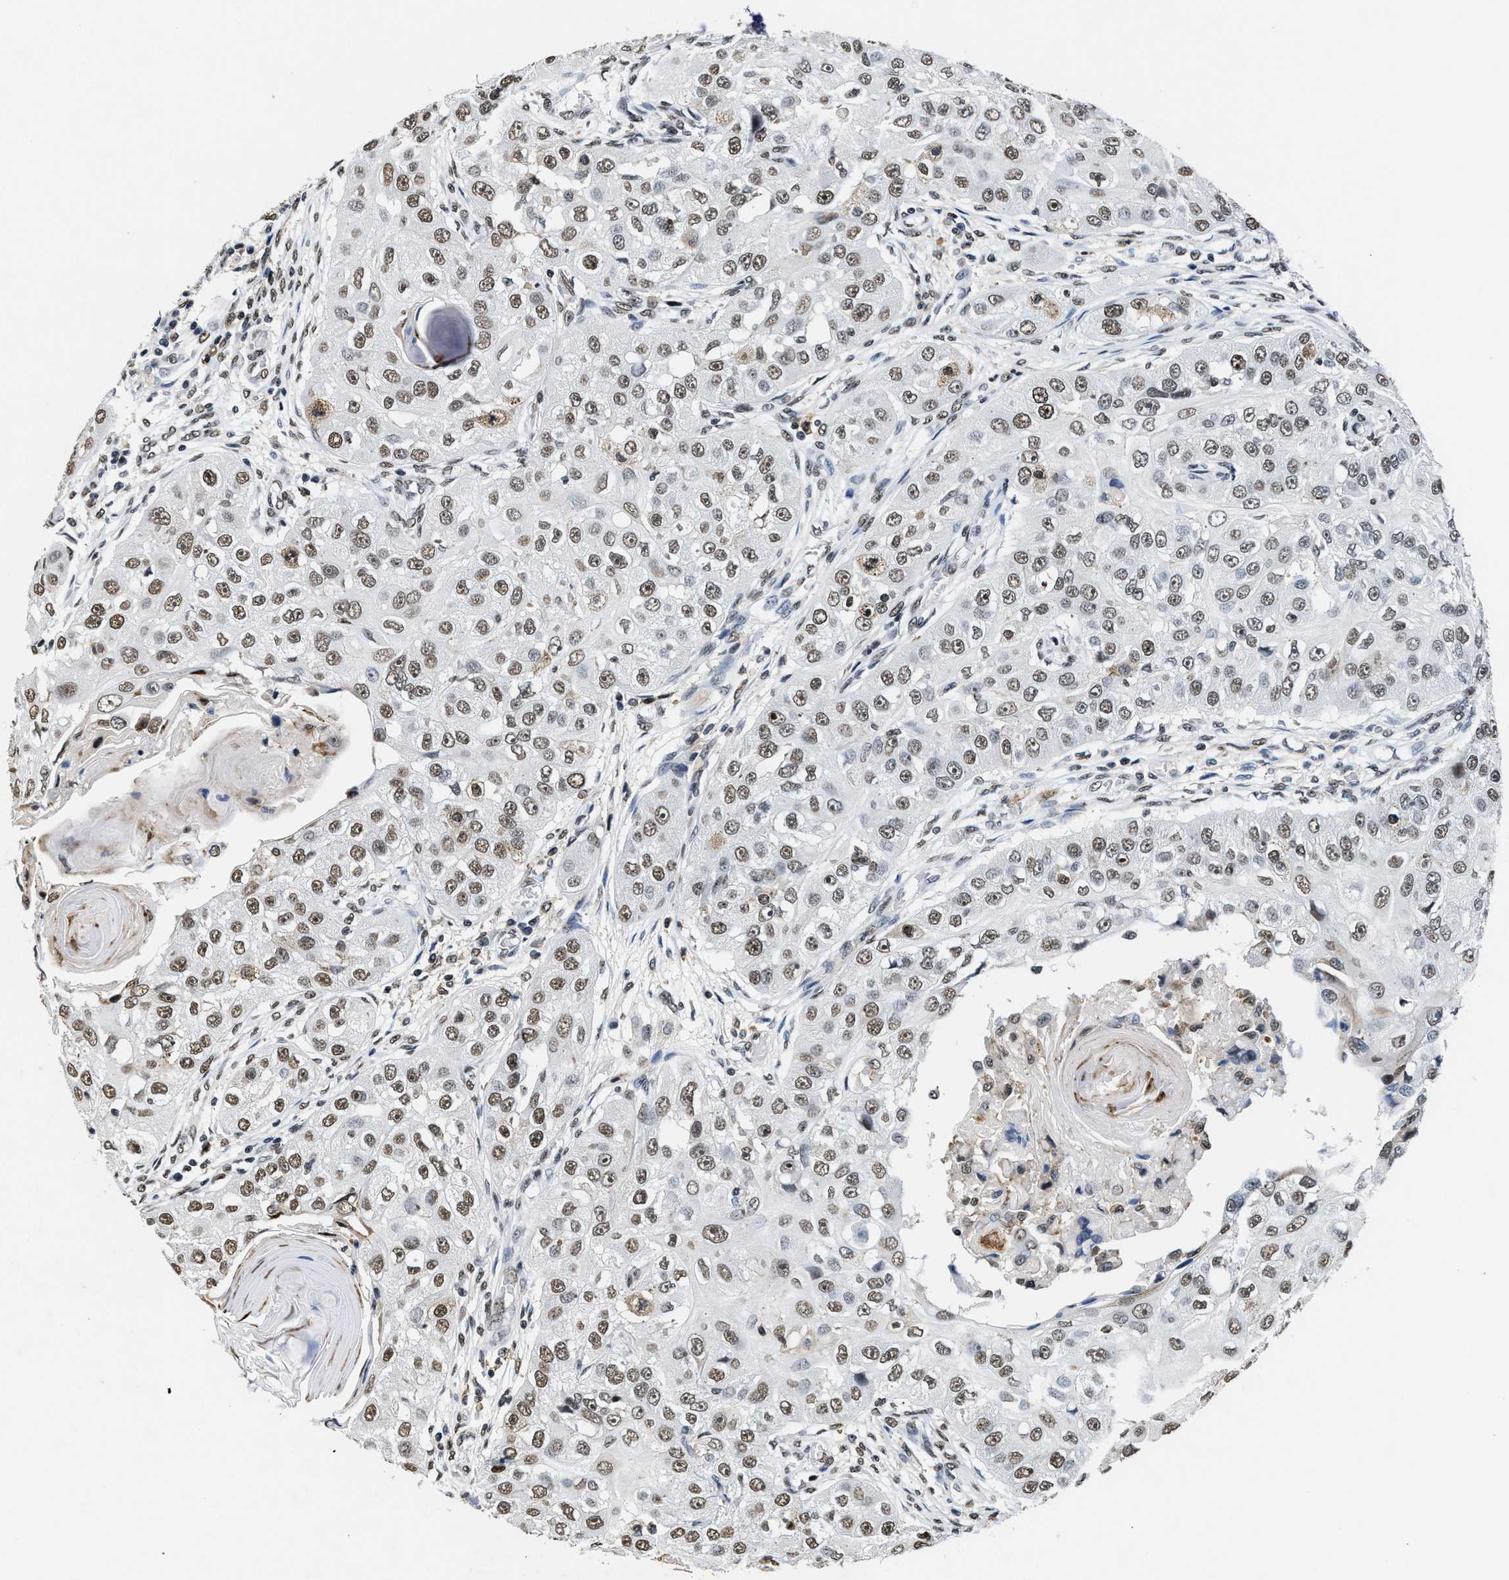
{"staining": {"intensity": "moderate", "quantity": ">75%", "location": "nuclear"}, "tissue": "head and neck cancer", "cell_type": "Tumor cells", "image_type": "cancer", "snomed": [{"axis": "morphology", "description": "Normal tissue, NOS"}, {"axis": "morphology", "description": "Squamous cell carcinoma, NOS"}, {"axis": "topography", "description": "Skeletal muscle"}, {"axis": "topography", "description": "Head-Neck"}], "caption": "IHC micrograph of head and neck squamous cell carcinoma stained for a protein (brown), which demonstrates medium levels of moderate nuclear positivity in about >75% of tumor cells.", "gene": "SUPT16H", "patient": {"sex": "male", "age": 51}}